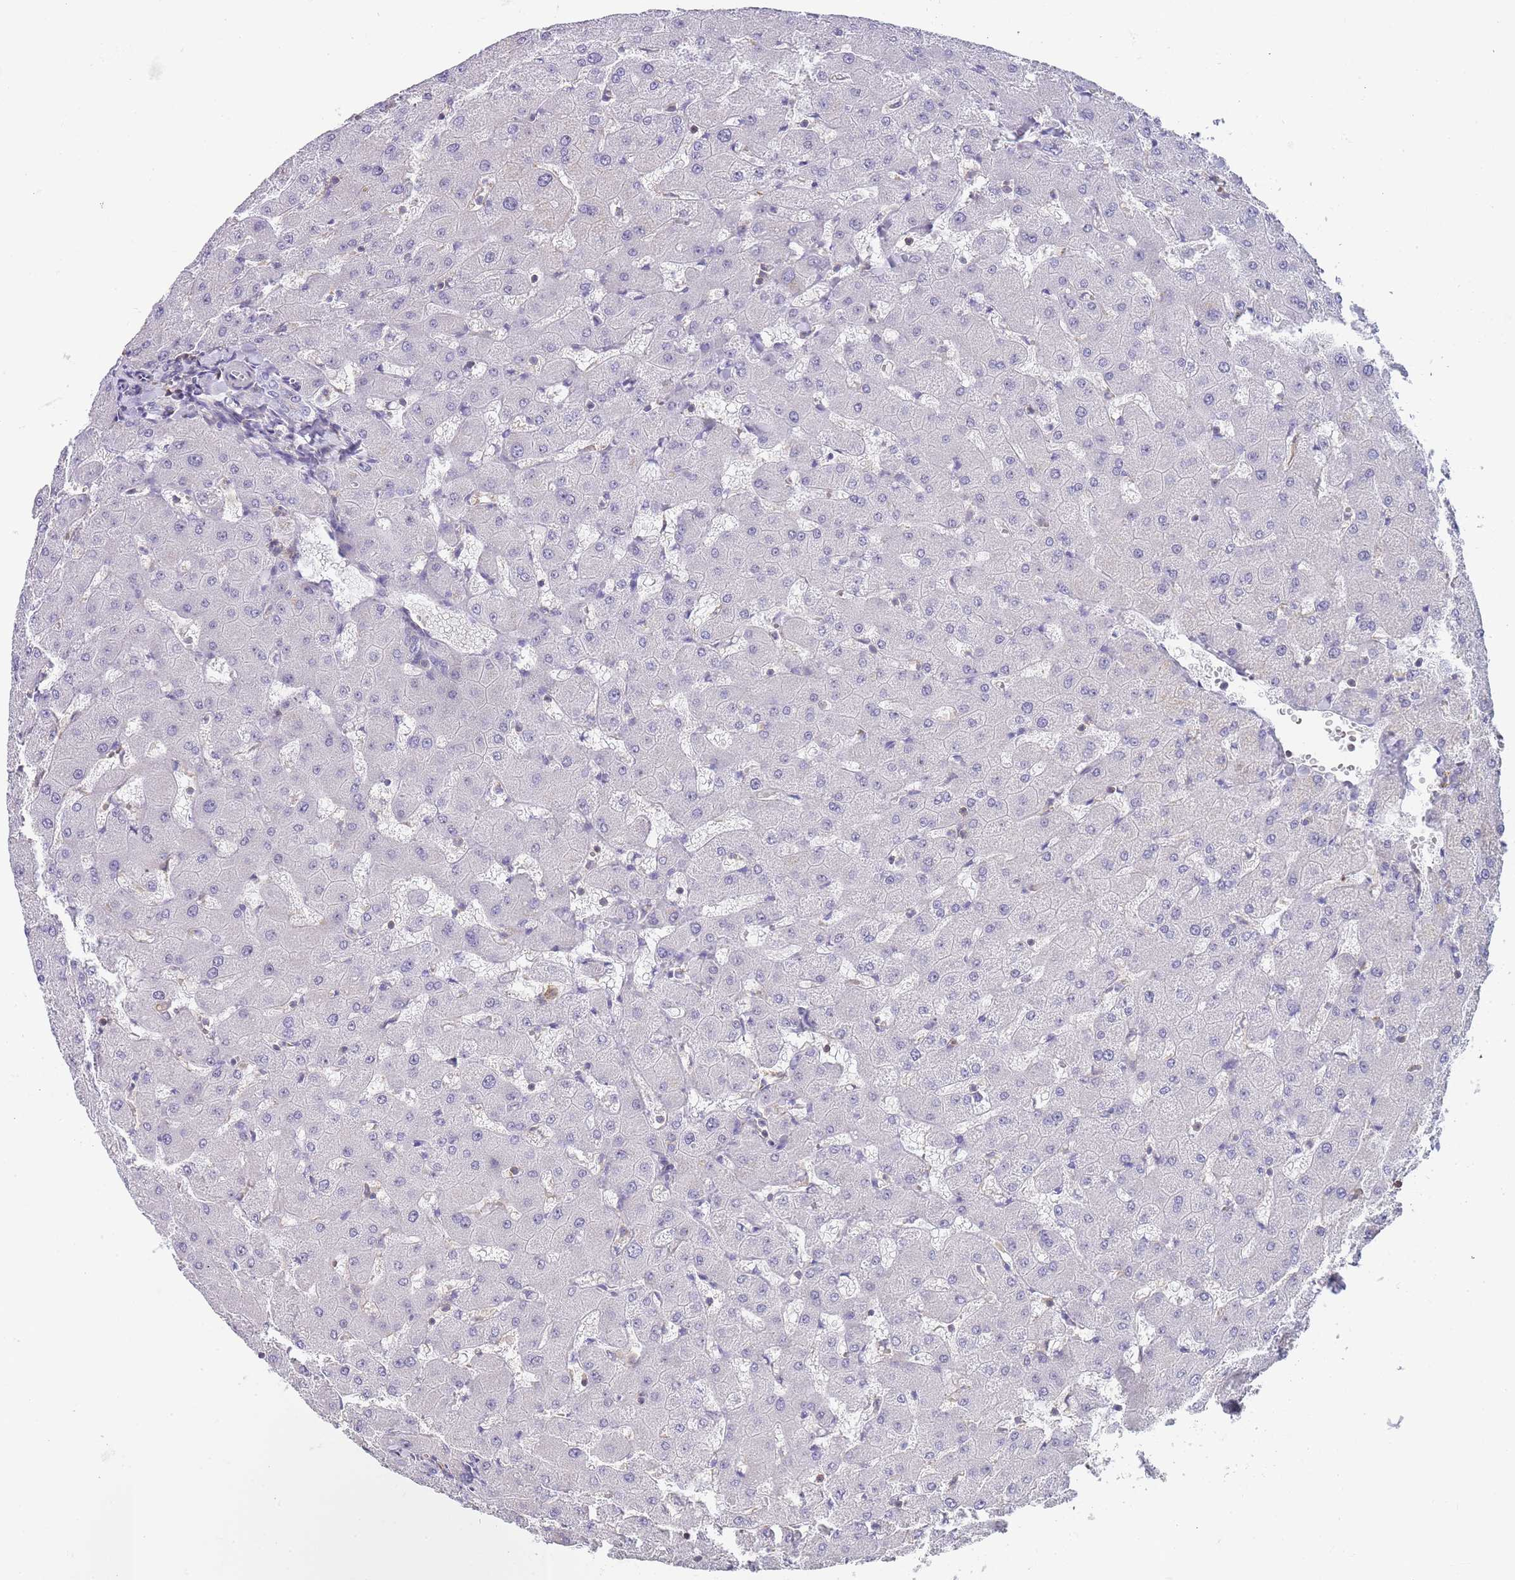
{"staining": {"intensity": "negative", "quantity": "none", "location": "none"}, "tissue": "liver", "cell_type": "Cholangiocytes", "image_type": "normal", "snomed": [{"axis": "morphology", "description": "Normal tissue, NOS"}, {"axis": "topography", "description": "Liver"}], "caption": "Immunohistochemistry image of normal liver stained for a protein (brown), which exhibits no positivity in cholangiocytes.", "gene": "NOP14", "patient": {"sex": "female", "age": 63}}